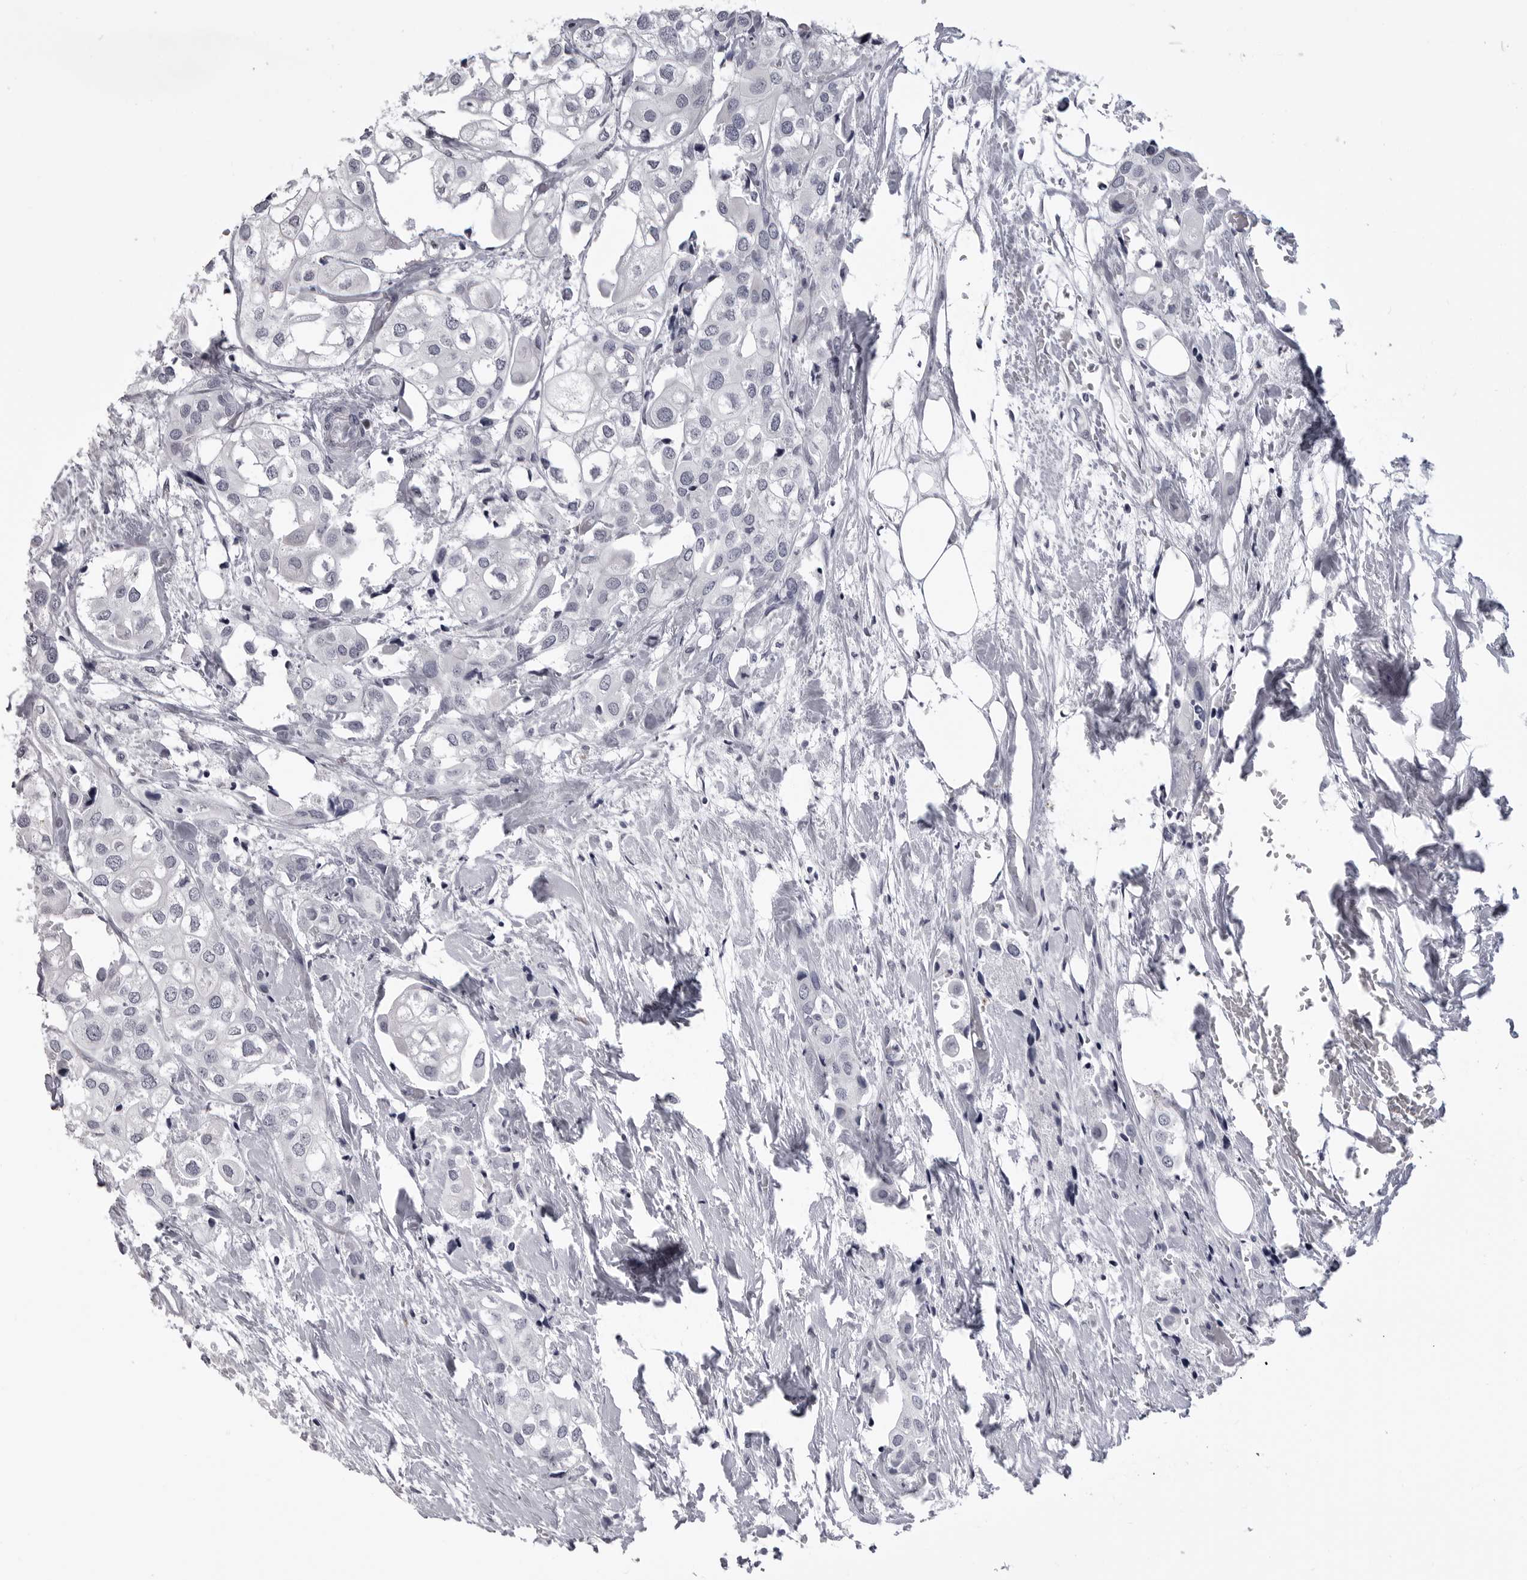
{"staining": {"intensity": "negative", "quantity": "none", "location": "none"}, "tissue": "urothelial cancer", "cell_type": "Tumor cells", "image_type": "cancer", "snomed": [{"axis": "morphology", "description": "Urothelial carcinoma, High grade"}, {"axis": "topography", "description": "Urinary bladder"}], "caption": "IHC photomicrograph of neoplastic tissue: human urothelial cancer stained with DAB (3,3'-diaminobenzidine) shows no significant protein expression in tumor cells. (DAB (3,3'-diaminobenzidine) IHC visualized using brightfield microscopy, high magnification).", "gene": "LGALS4", "patient": {"sex": "male", "age": 64}}